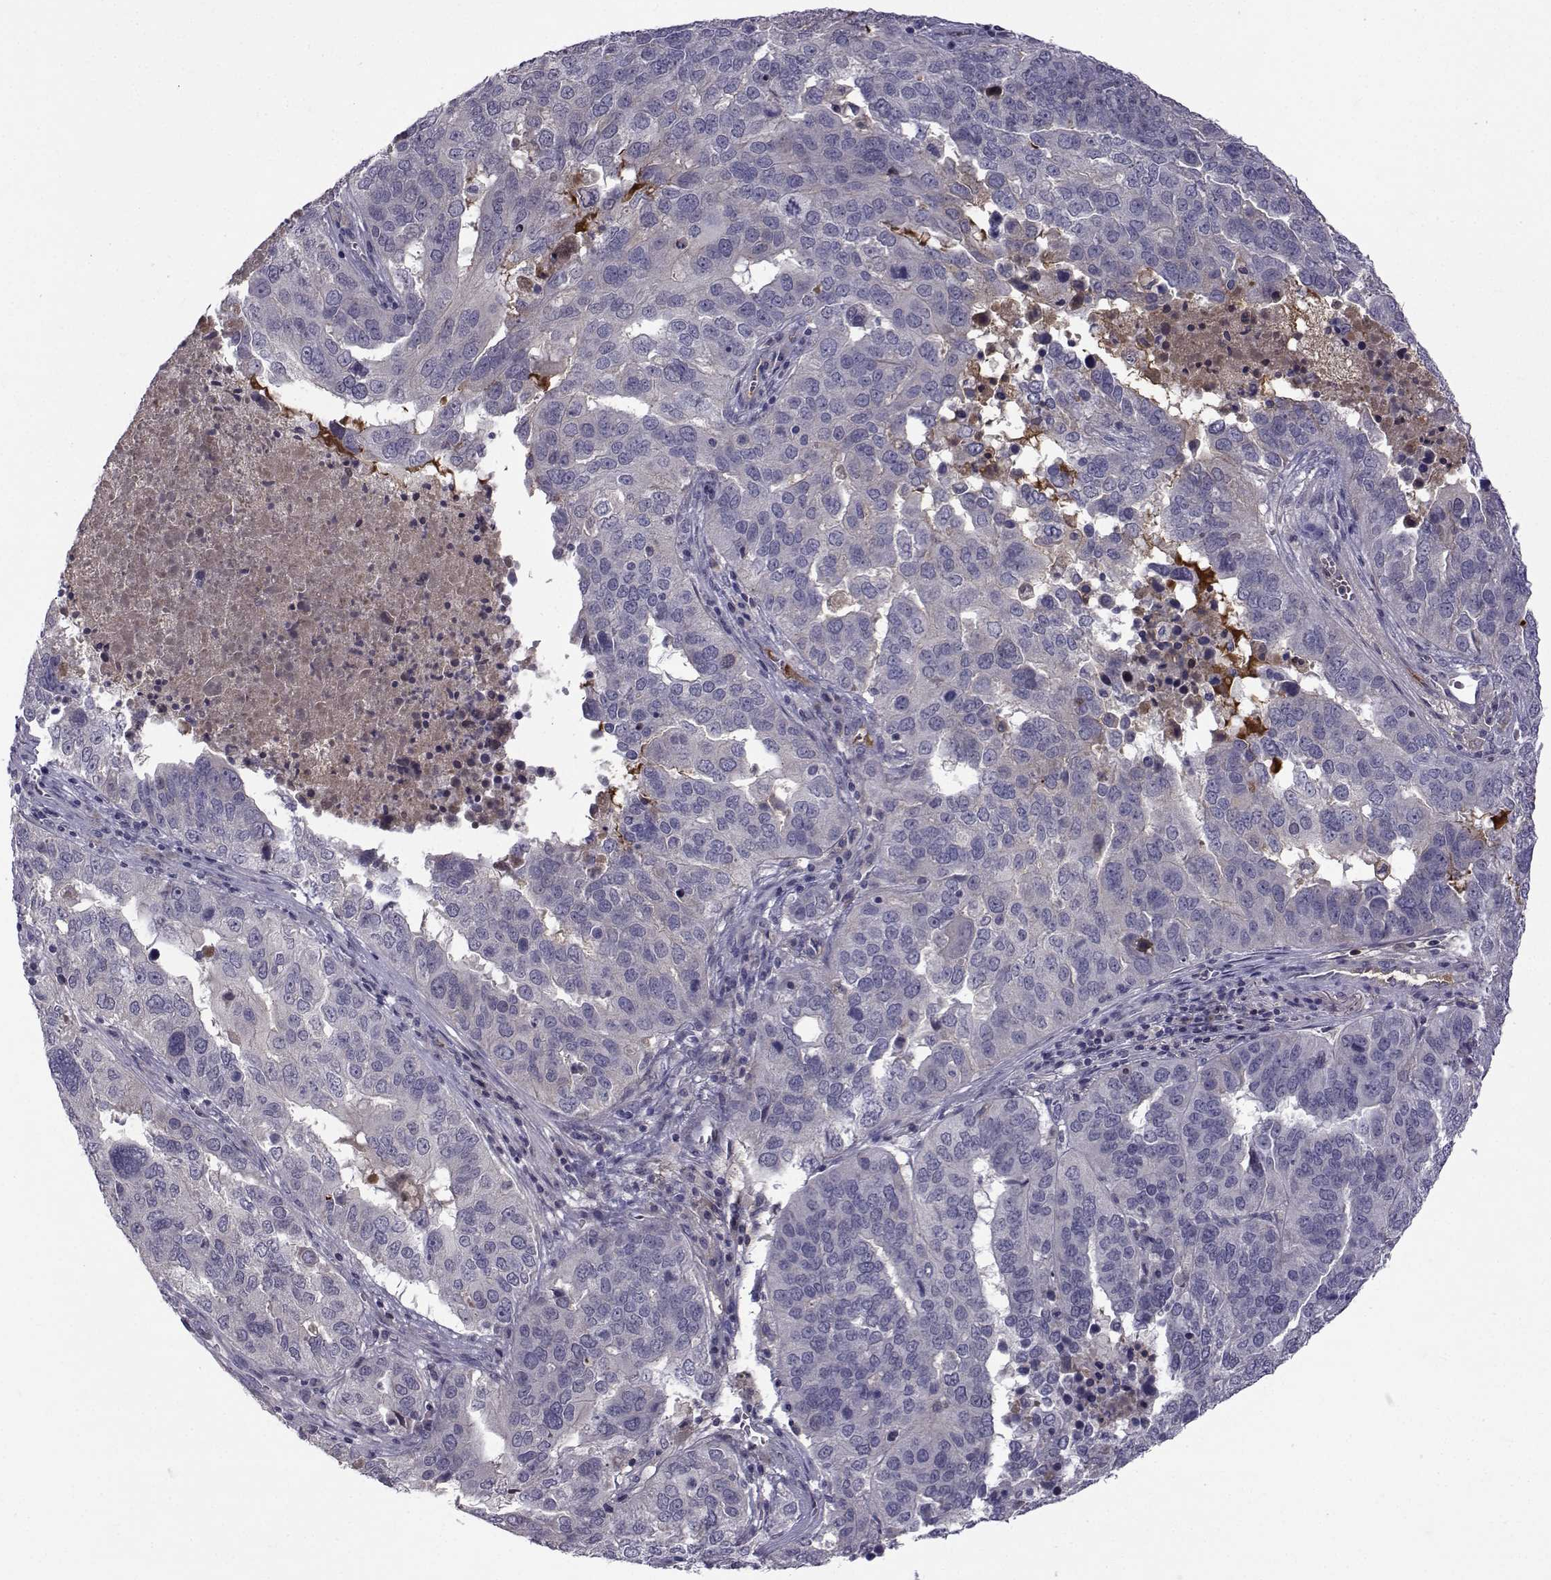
{"staining": {"intensity": "negative", "quantity": "none", "location": "none"}, "tissue": "ovarian cancer", "cell_type": "Tumor cells", "image_type": "cancer", "snomed": [{"axis": "morphology", "description": "Carcinoma, endometroid"}, {"axis": "topography", "description": "Soft tissue"}, {"axis": "topography", "description": "Ovary"}], "caption": "Immunohistochemistry of ovarian endometroid carcinoma displays no staining in tumor cells.", "gene": "TNFRSF11B", "patient": {"sex": "female", "age": 52}}